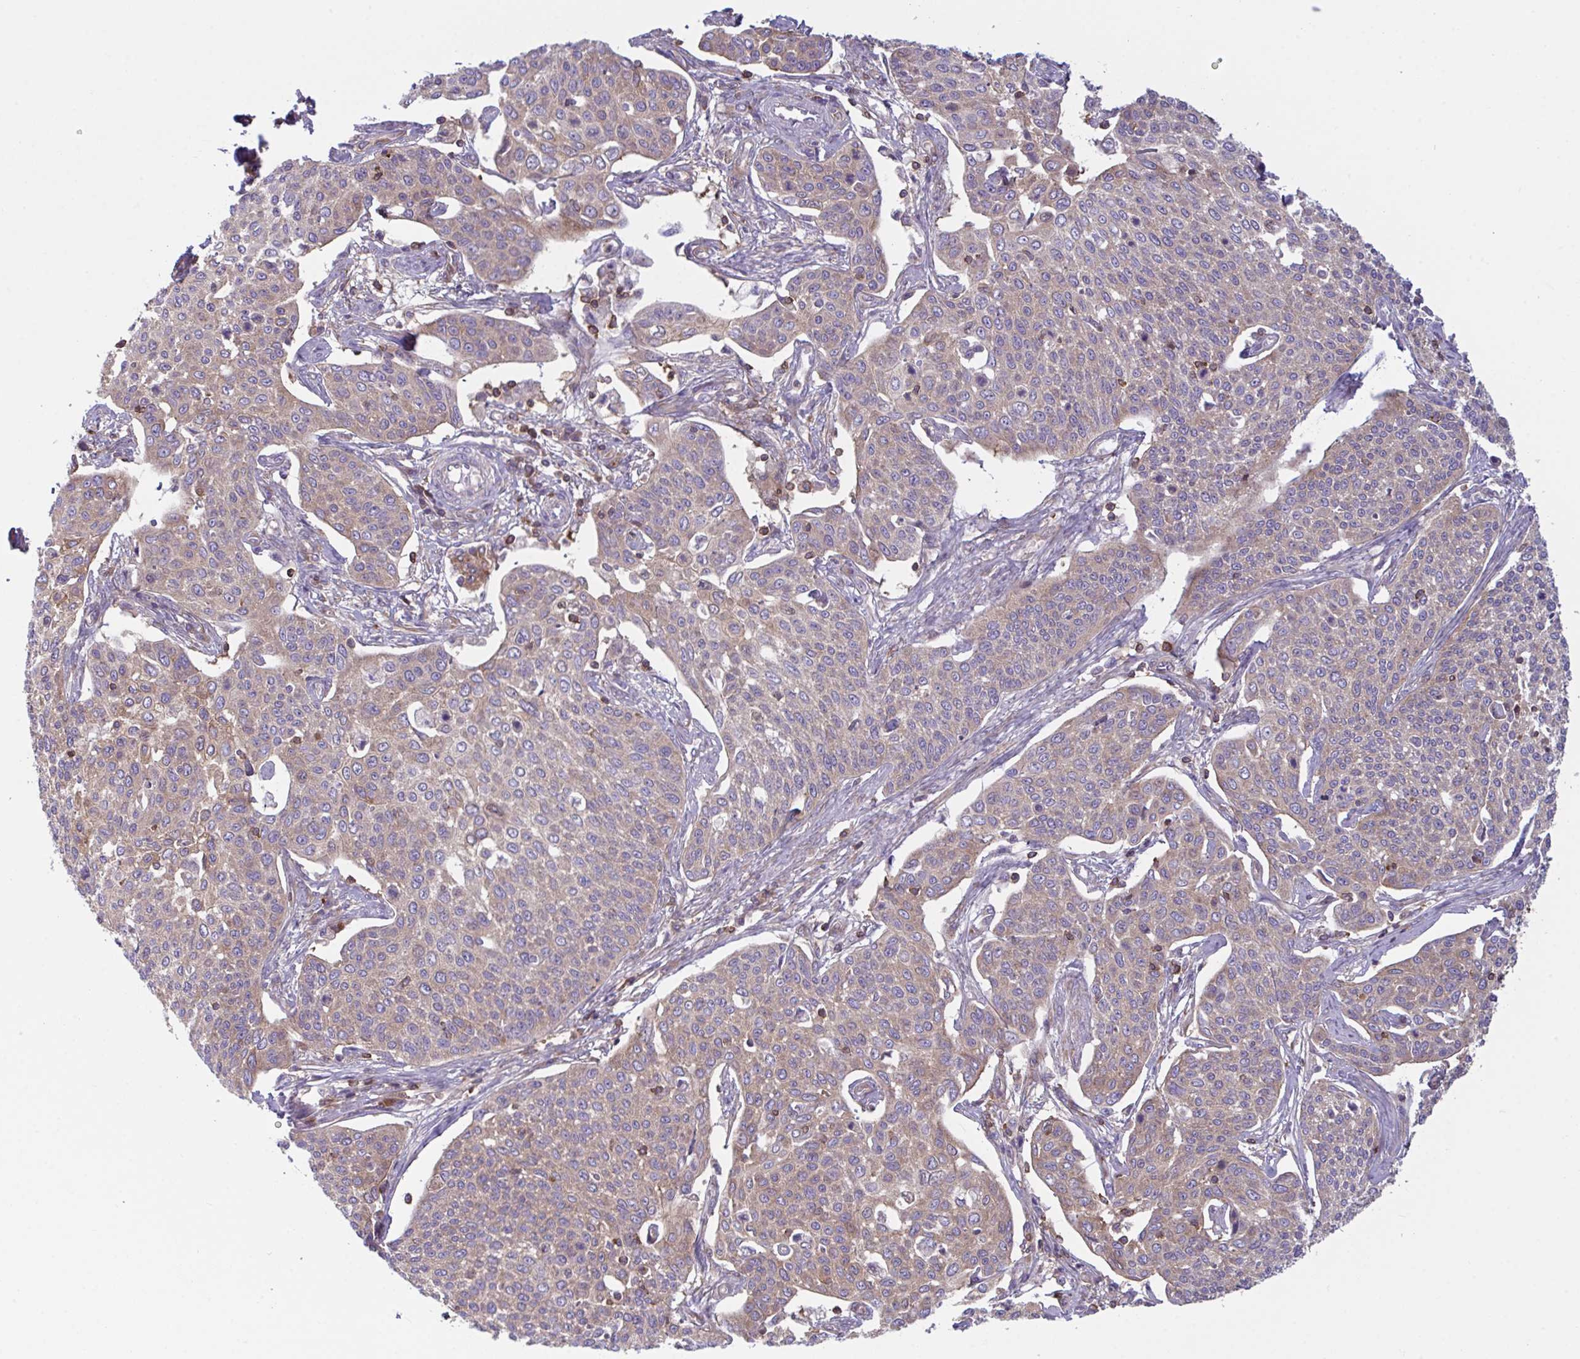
{"staining": {"intensity": "weak", "quantity": "25%-75%", "location": "cytoplasmic/membranous"}, "tissue": "cervical cancer", "cell_type": "Tumor cells", "image_type": "cancer", "snomed": [{"axis": "morphology", "description": "Squamous cell carcinoma, NOS"}, {"axis": "topography", "description": "Cervix"}], "caption": "Immunohistochemistry (IHC) (DAB (3,3'-diaminobenzidine)) staining of squamous cell carcinoma (cervical) displays weak cytoplasmic/membranous protein expression in about 25%-75% of tumor cells.", "gene": "TSC22D3", "patient": {"sex": "female", "age": 34}}